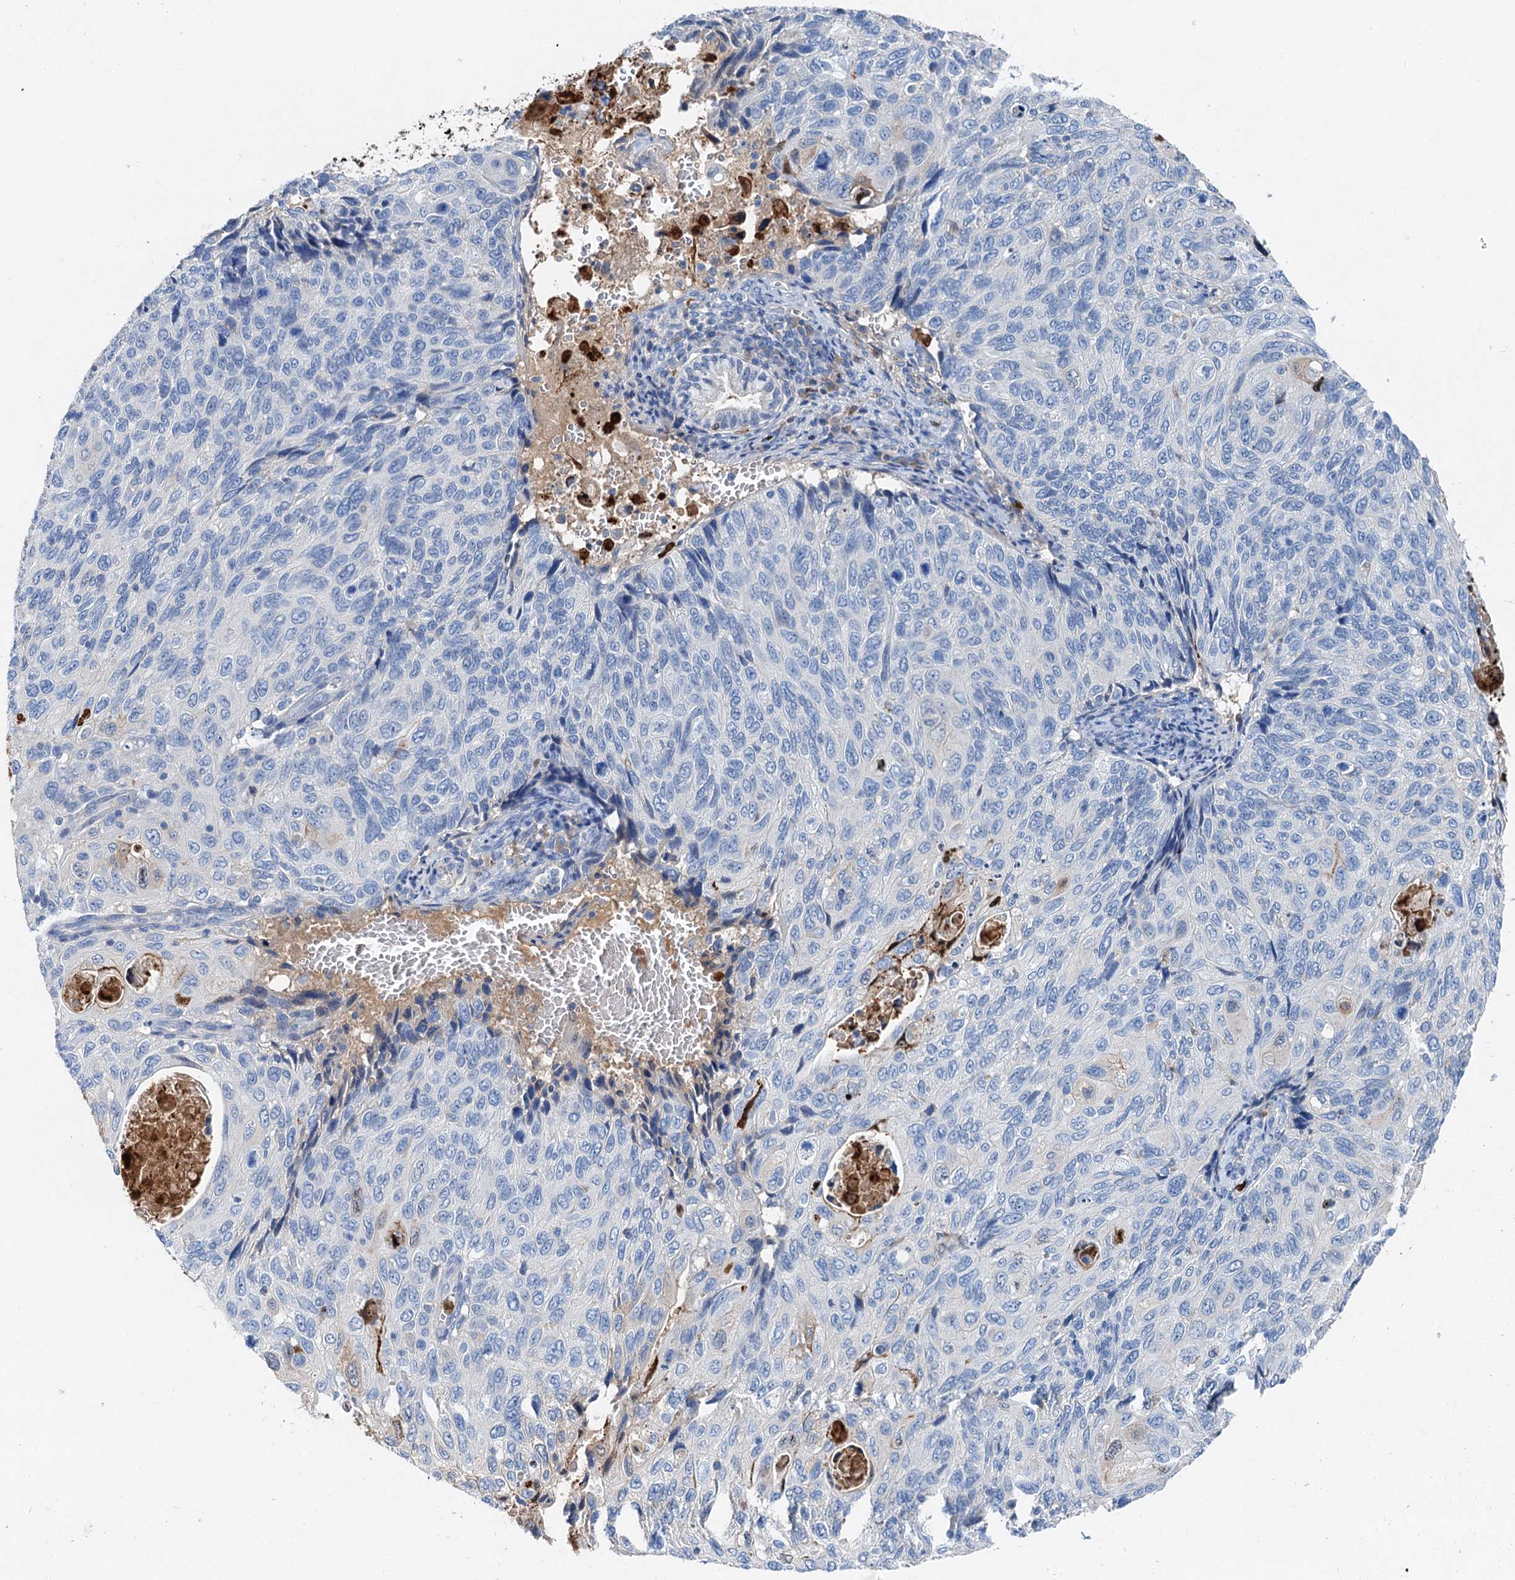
{"staining": {"intensity": "negative", "quantity": "none", "location": "none"}, "tissue": "cervical cancer", "cell_type": "Tumor cells", "image_type": "cancer", "snomed": [{"axis": "morphology", "description": "Squamous cell carcinoma, NOS"}, {"axis": "topography", "description": "Cervix"}], "caption": "A histopathology image of cervical cancer stained for a protein demonstrates no brown staining in tumor cells.", "gene": "OTOA", "patient": {"sex": "female", "age": 70}}